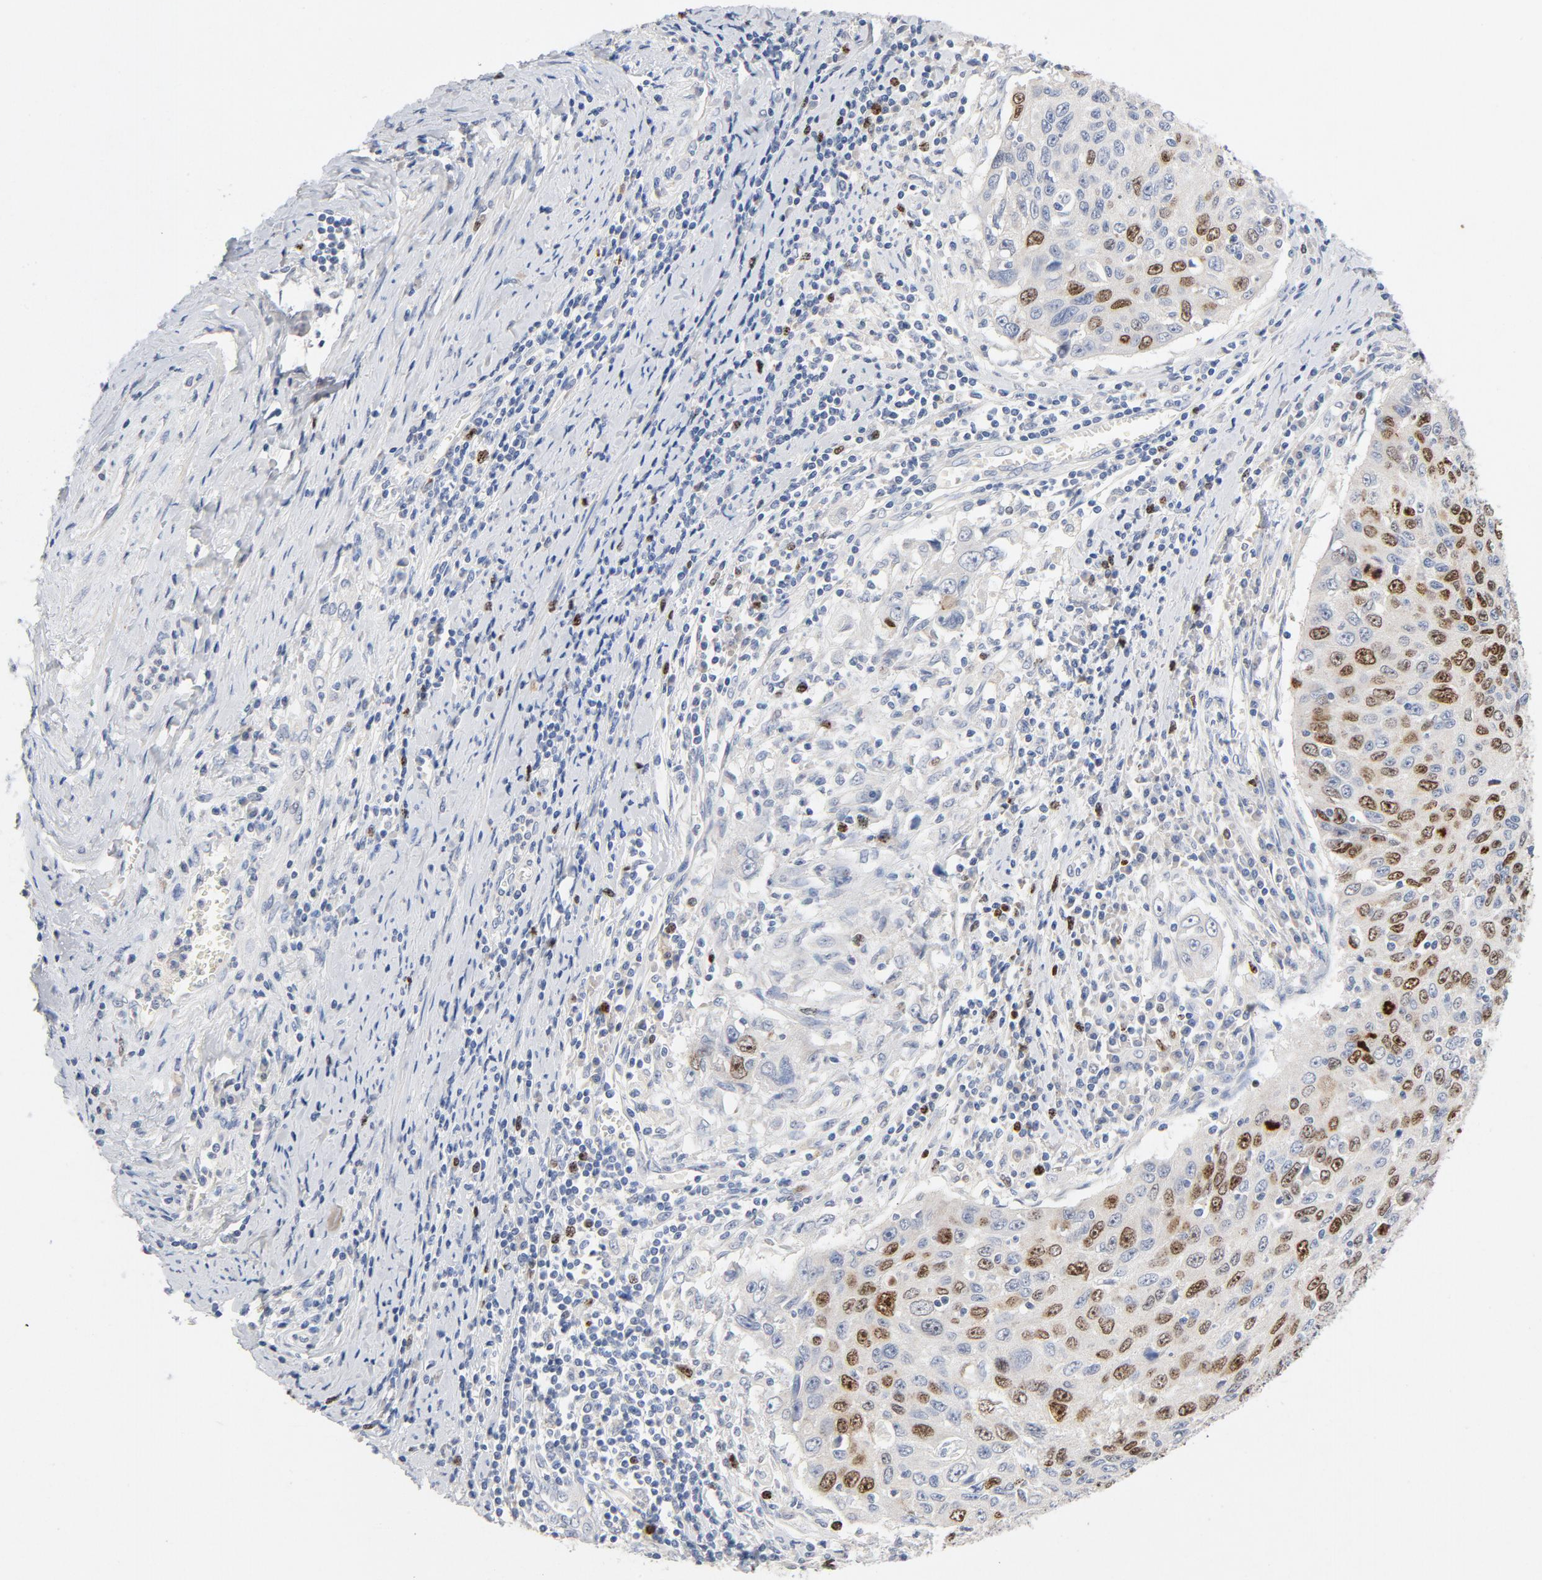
{"staining": {"intensity": "moderate", "quantity": "<25%", "location": "nuclear"}, "tissue": "cervical cancer", "cell_type": "Tumor cells", "image_type": "cancer", "snomed": [{"axis": "morphology", "description": "Squamous cell carcinoma, NOS"}, {"axis": "topography", "description": "Cervix"}], "caption": "Cervical squamous cell carcinoma stained with DAB immunohistochemistry (IHC) displays low levels of moderate nuclear expression in approximately <25% of tumor cells.", "gene": "BIRC5", "patient": {"sex": "female", "age": 53}}